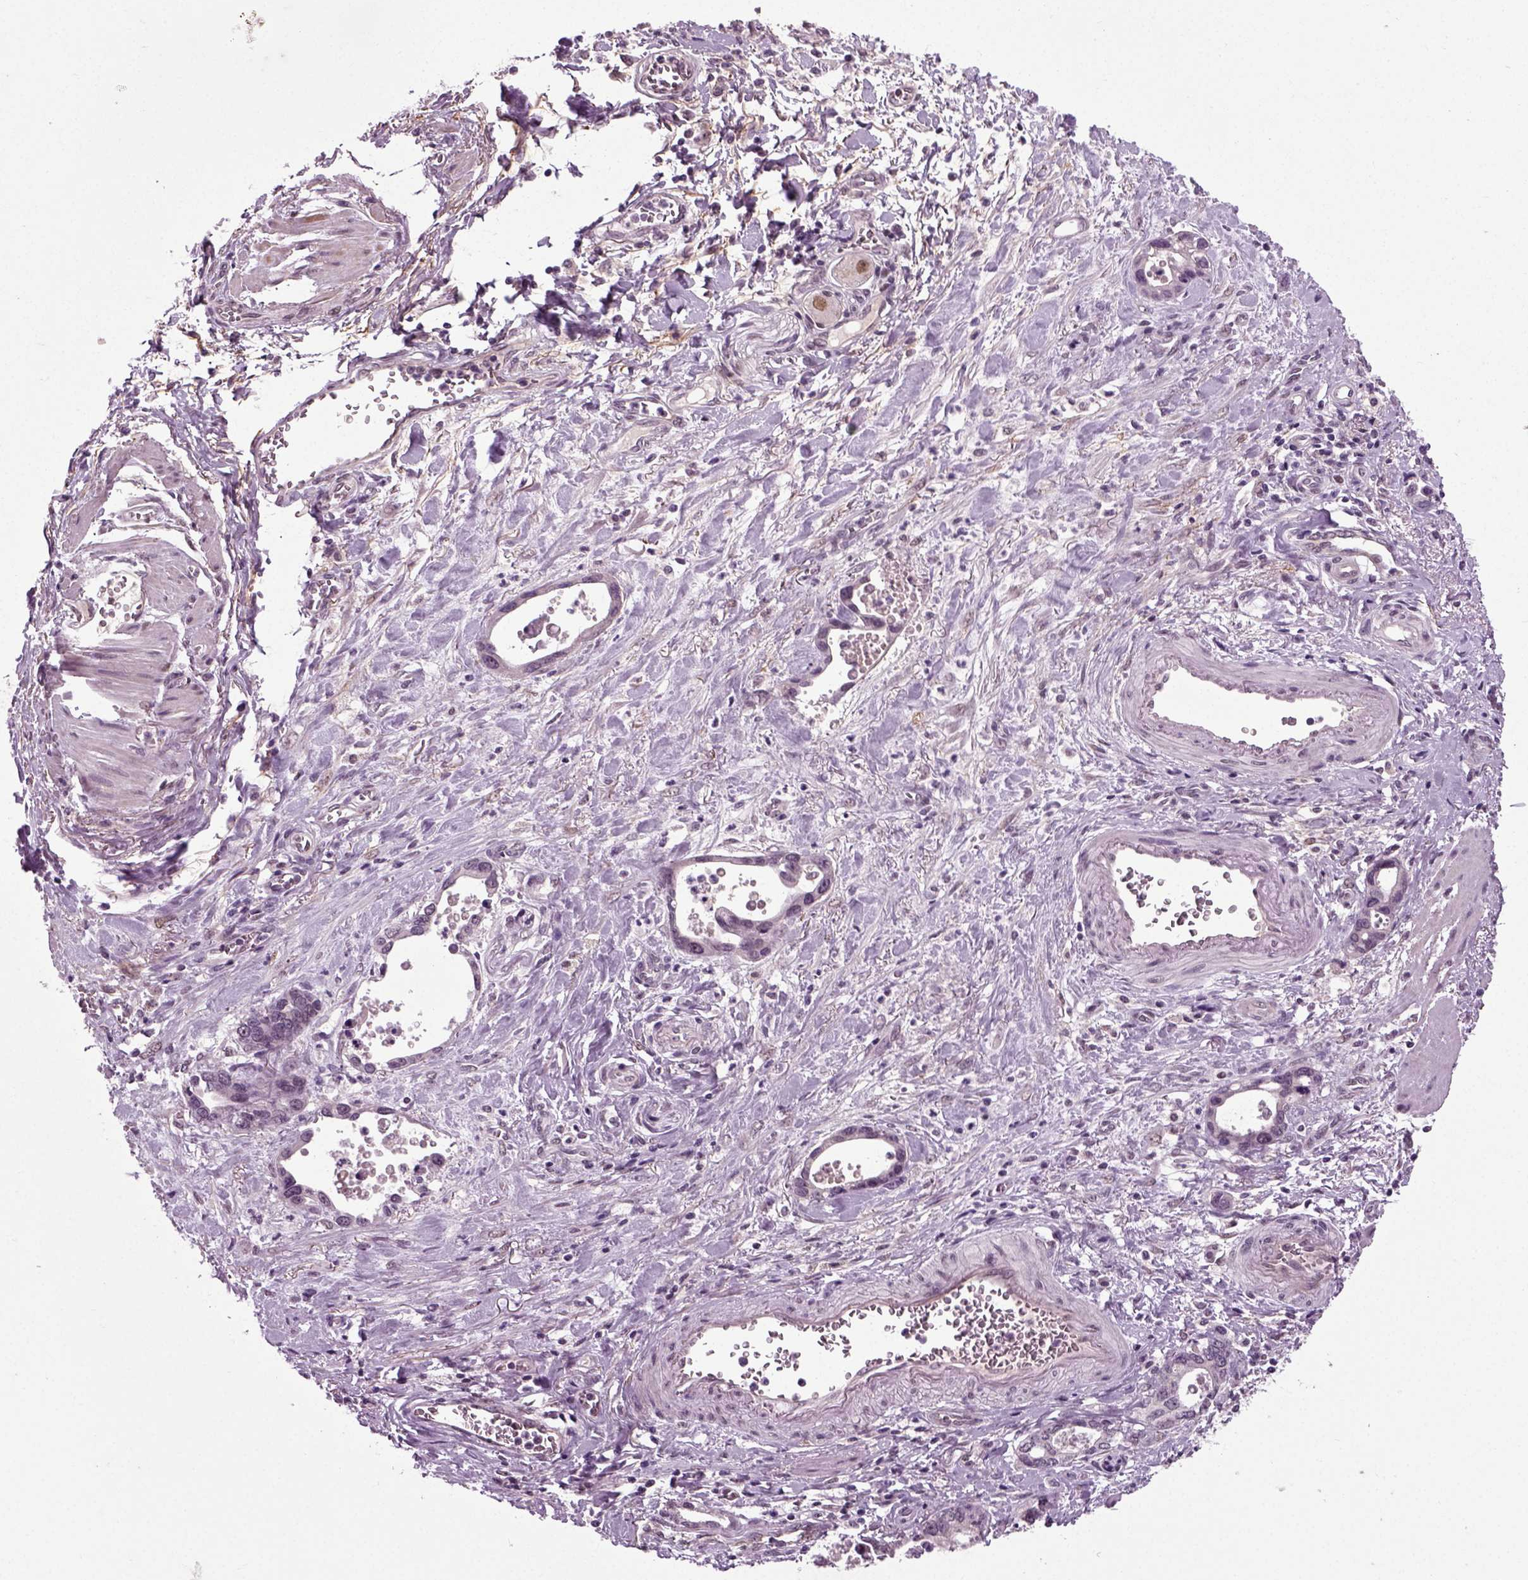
{"staining": {"intensity": "negative", "quantity": "none", "location": "none"}, "tissue": "stomach cancer", "cell_type": "Tumor cells", "image_type": "cancer", "snomed": [{"axis": "morphology", "description": "Normal tissue, NOS"}, {"axis": "morphology", "description": "Adenocarcinoma, NOS"}, {"axis": "topography", "description": "Esophagus"}, {"axis": "topography", "description": "Stomach, upper"}], "caption": "IHC photomicrograph of neoplastic tissue: adenocarcinoma (stomach) stained with DAB (3,3'-diaminobenzidine) reveals no significant protein expression in tumor cells.", "gene": "RCOR3", "patient": {"sex": "male", "age": 74}}